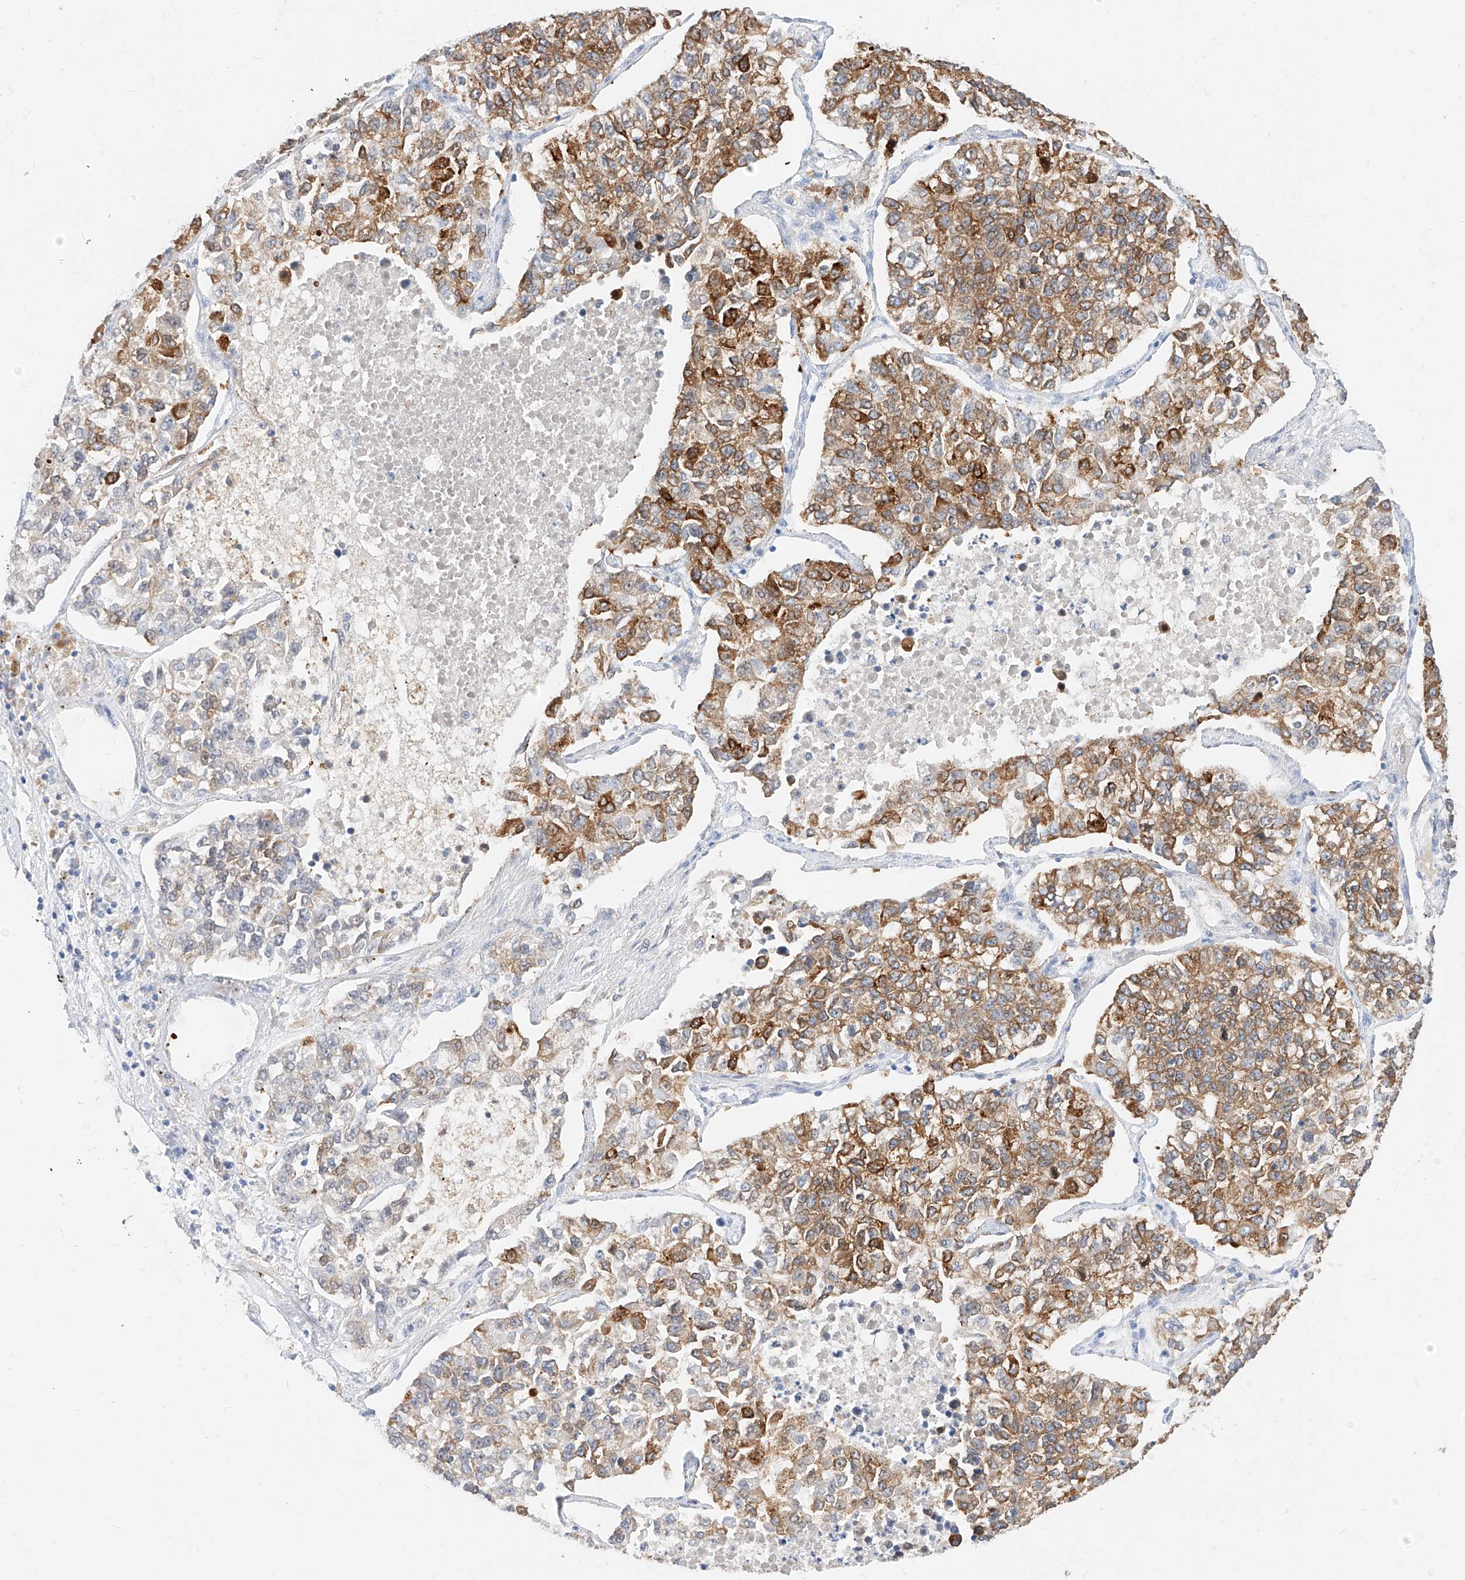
{"staining": {"intensity": "moderate", "quantity": ">75%", "location": "cytoplasmic/membranous"}, "tissue": "lung cancer", "cell_type": "Tumor cells", "image_type": "cancer", "snomed": [{"axis": "morphology", "description": "Adenocarcinoma, NOS"}, {"axis": "topography", "description": "Lung"}], "caption": "IHC photomicrograph of neoplastic tissue: lung cancer stained using immunohistochemistry (IHC) demonstrates medium levels of moderate protein expression localized specifically in the cytoplasmic/membranous of tumor cells, appearing as a cytoplasmic/membranous brown color.", "gene": "MAP7", "patient": {"sex": "male", "age": 49}}